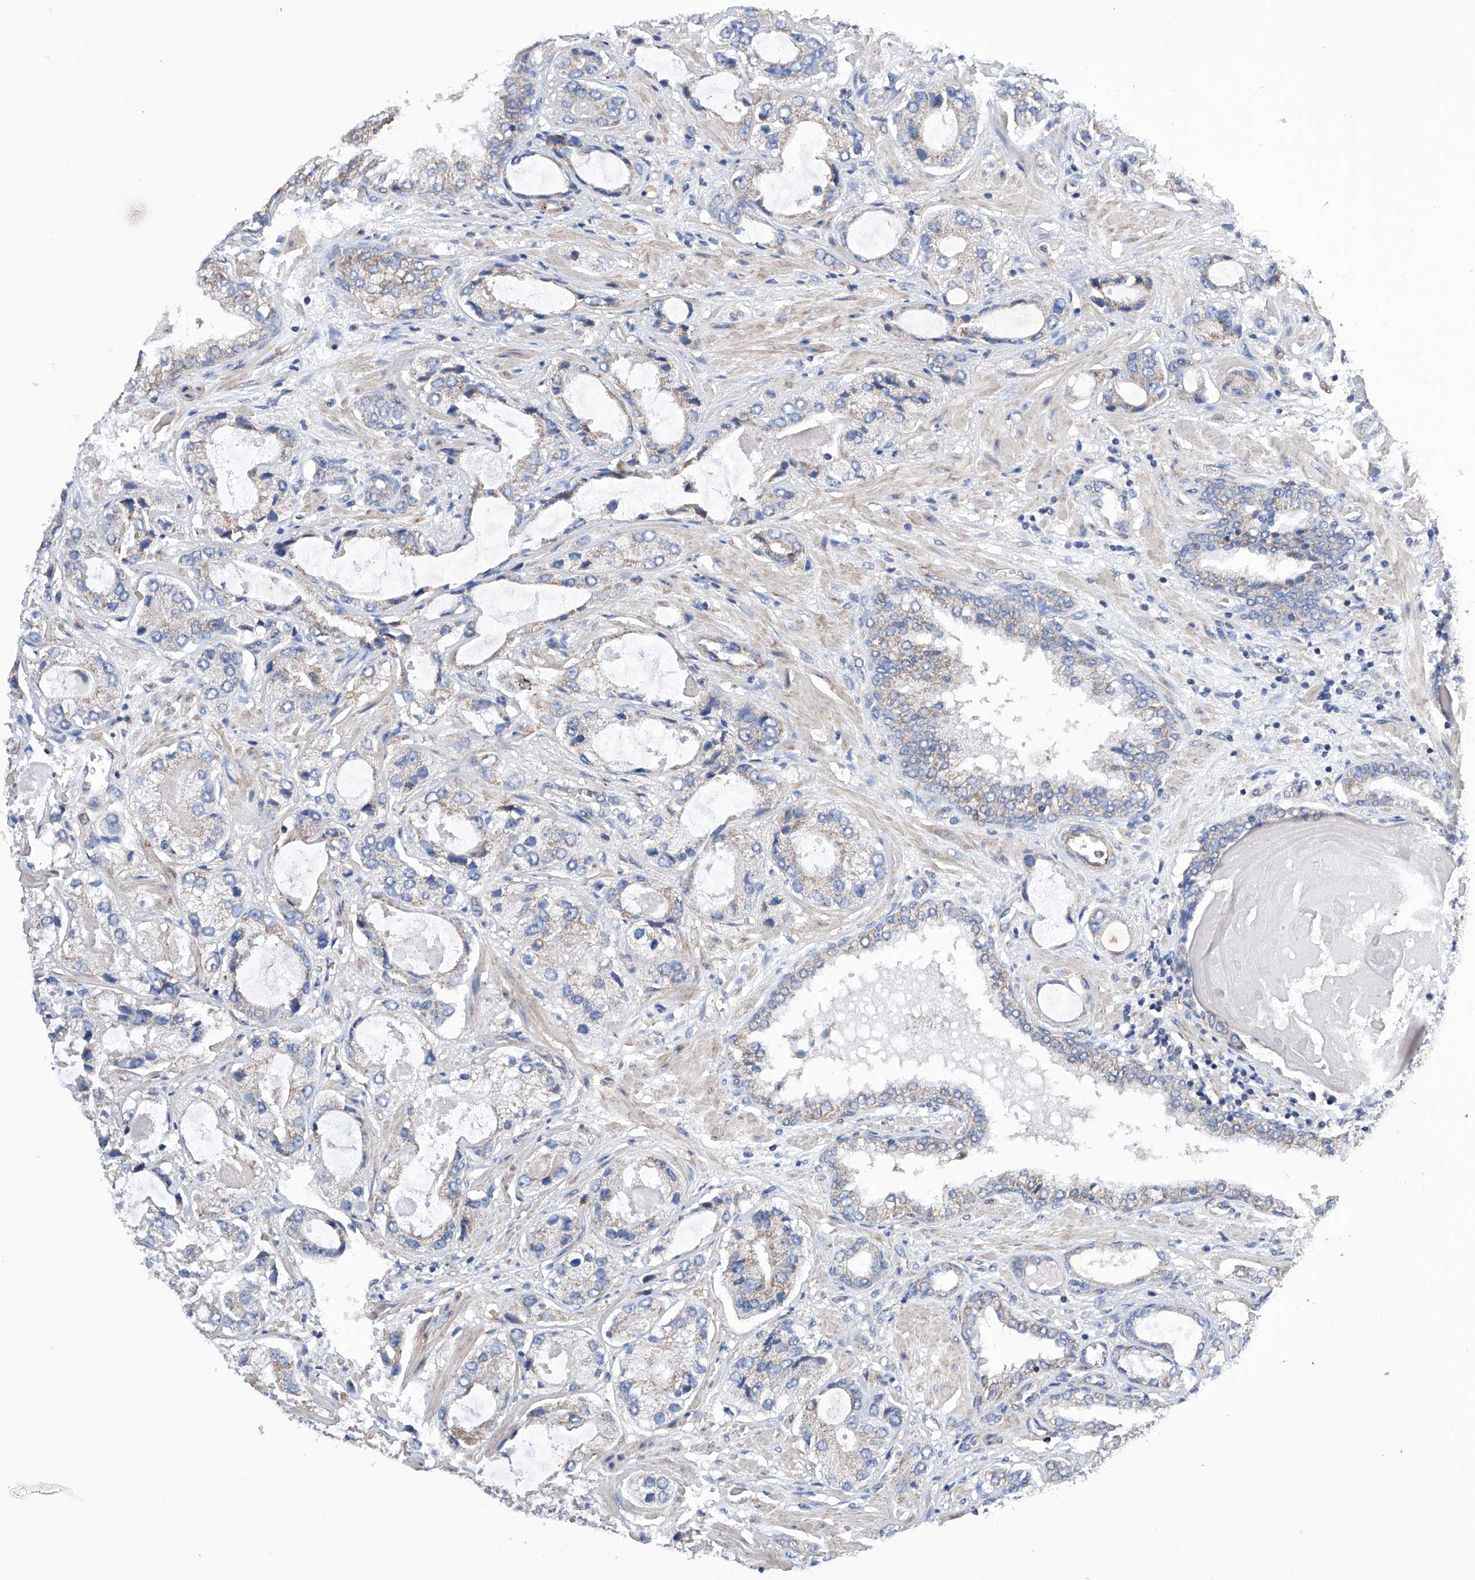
{"staining": {"intensity": "weak", "quantity": "<25%", "location": "cytoplasmic/membranous"}, "tissue": "prostate cancer", "cell_type": "Tumor cells", "image_type": "cancer", "snomed": [{"axis": "morphology", "description": "Normal tissue, NOS"}, {"axis": "morphology", "description": "Adenocarcinoma, High grade"}, {"axis": "topography", "description": "Prostate"}, {"axis": "topography", "description": "Peripheral nerve tissue"}], "caption": "The micrograph displays no staining of tumor cells in prostate cancer.", "gene": "EFCAB2", "patient": {"sex": "male", "age": 59}}